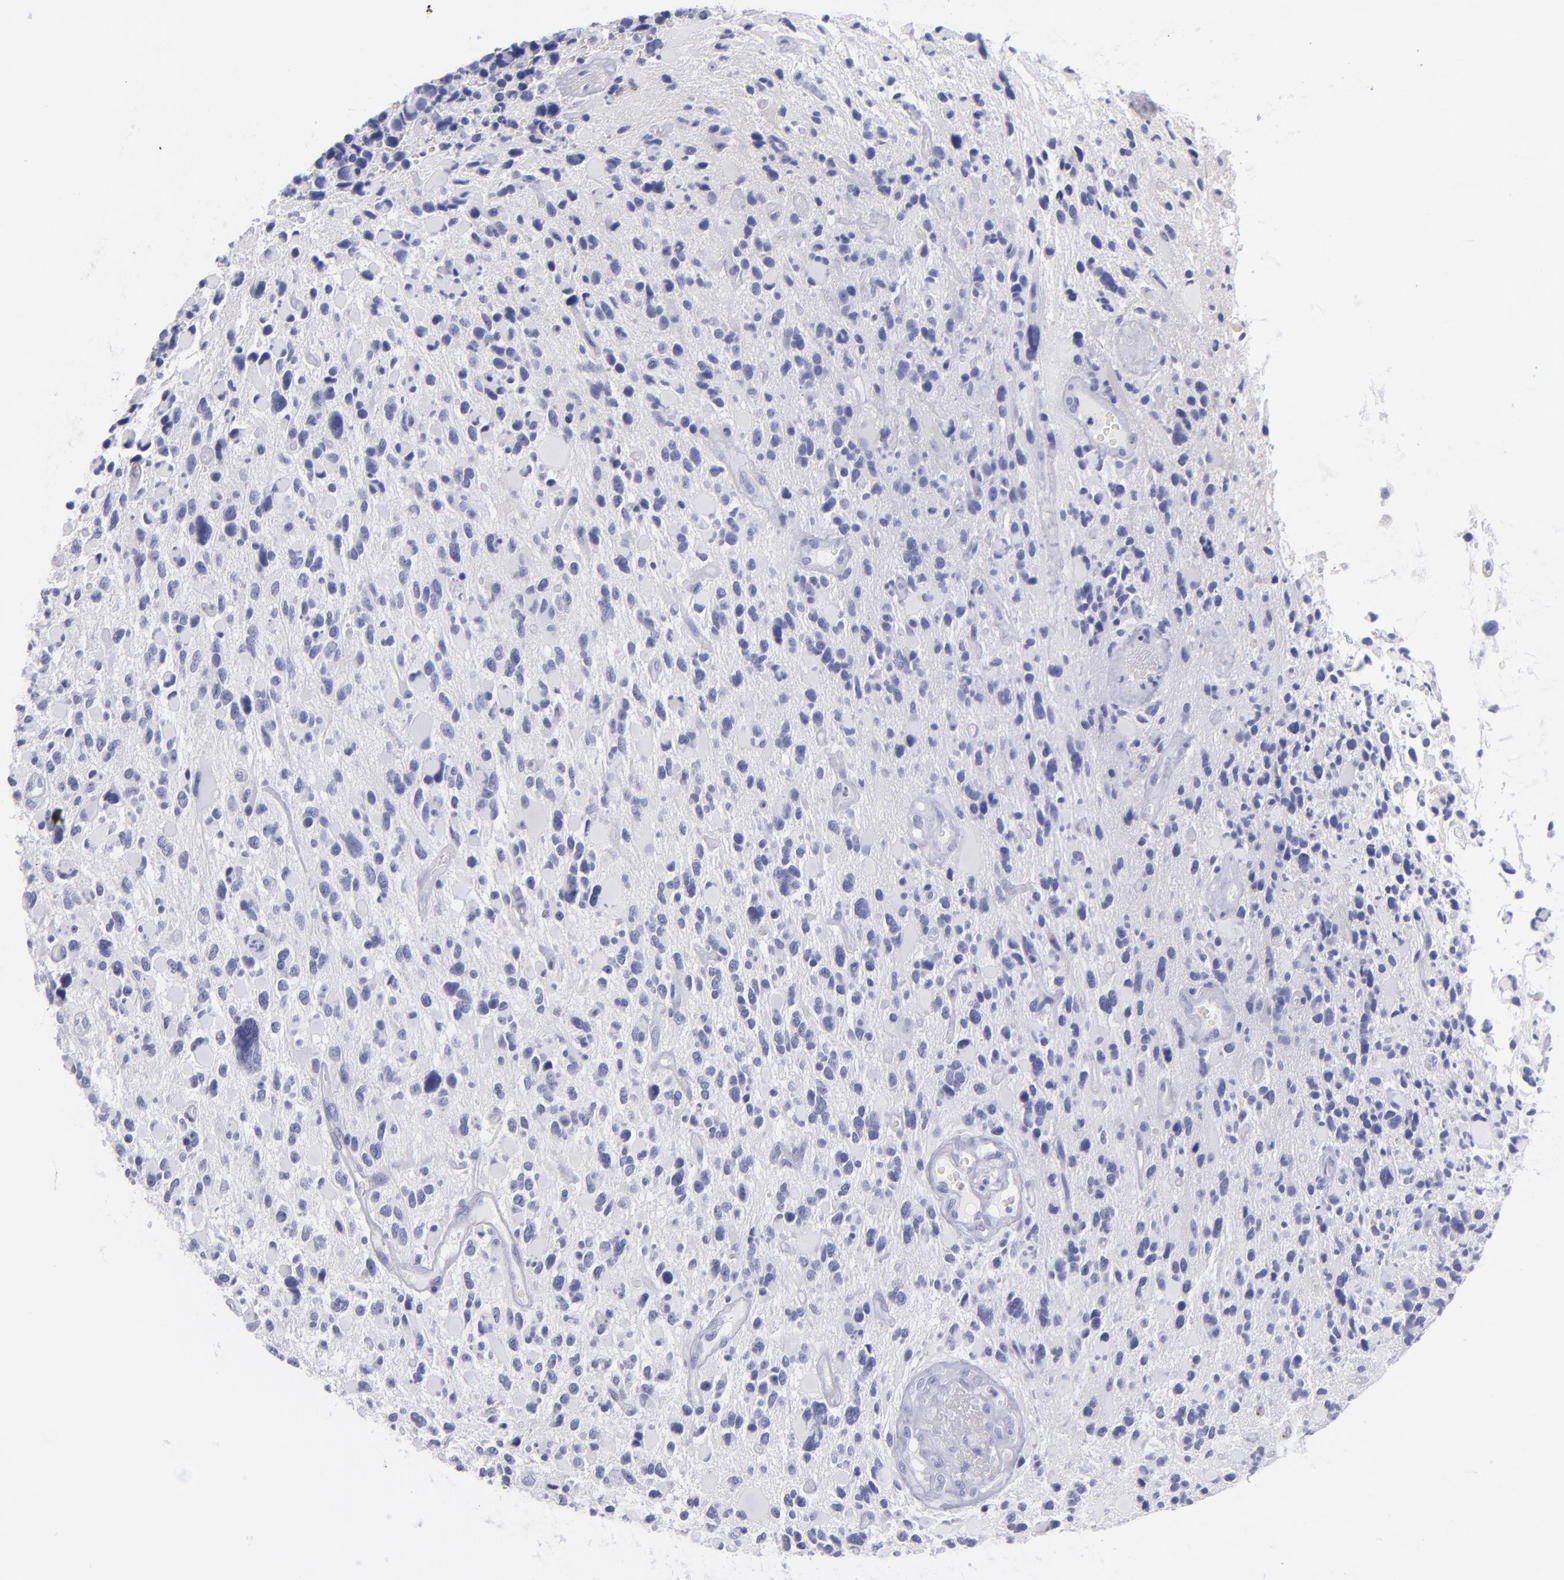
{"staining": {"intensity": "negative", "quantity": "none", "location": "none"}, "tissue": "glioma", "cell_type": "Tumor cells", "image_type": "cancer", "snomed": [{"axis": "morphology", "description": "Glioma, malignant, High grade"}, {"axis": "topography", "description": "Brain"}], "caption": "A high-resolution photomicrograph shows IHC staining of malignant glioma (high-grade), which reveals no significant expression in tumor cells.", "gene": "CD82", "patient": {"sex": "female", "age": 37}}